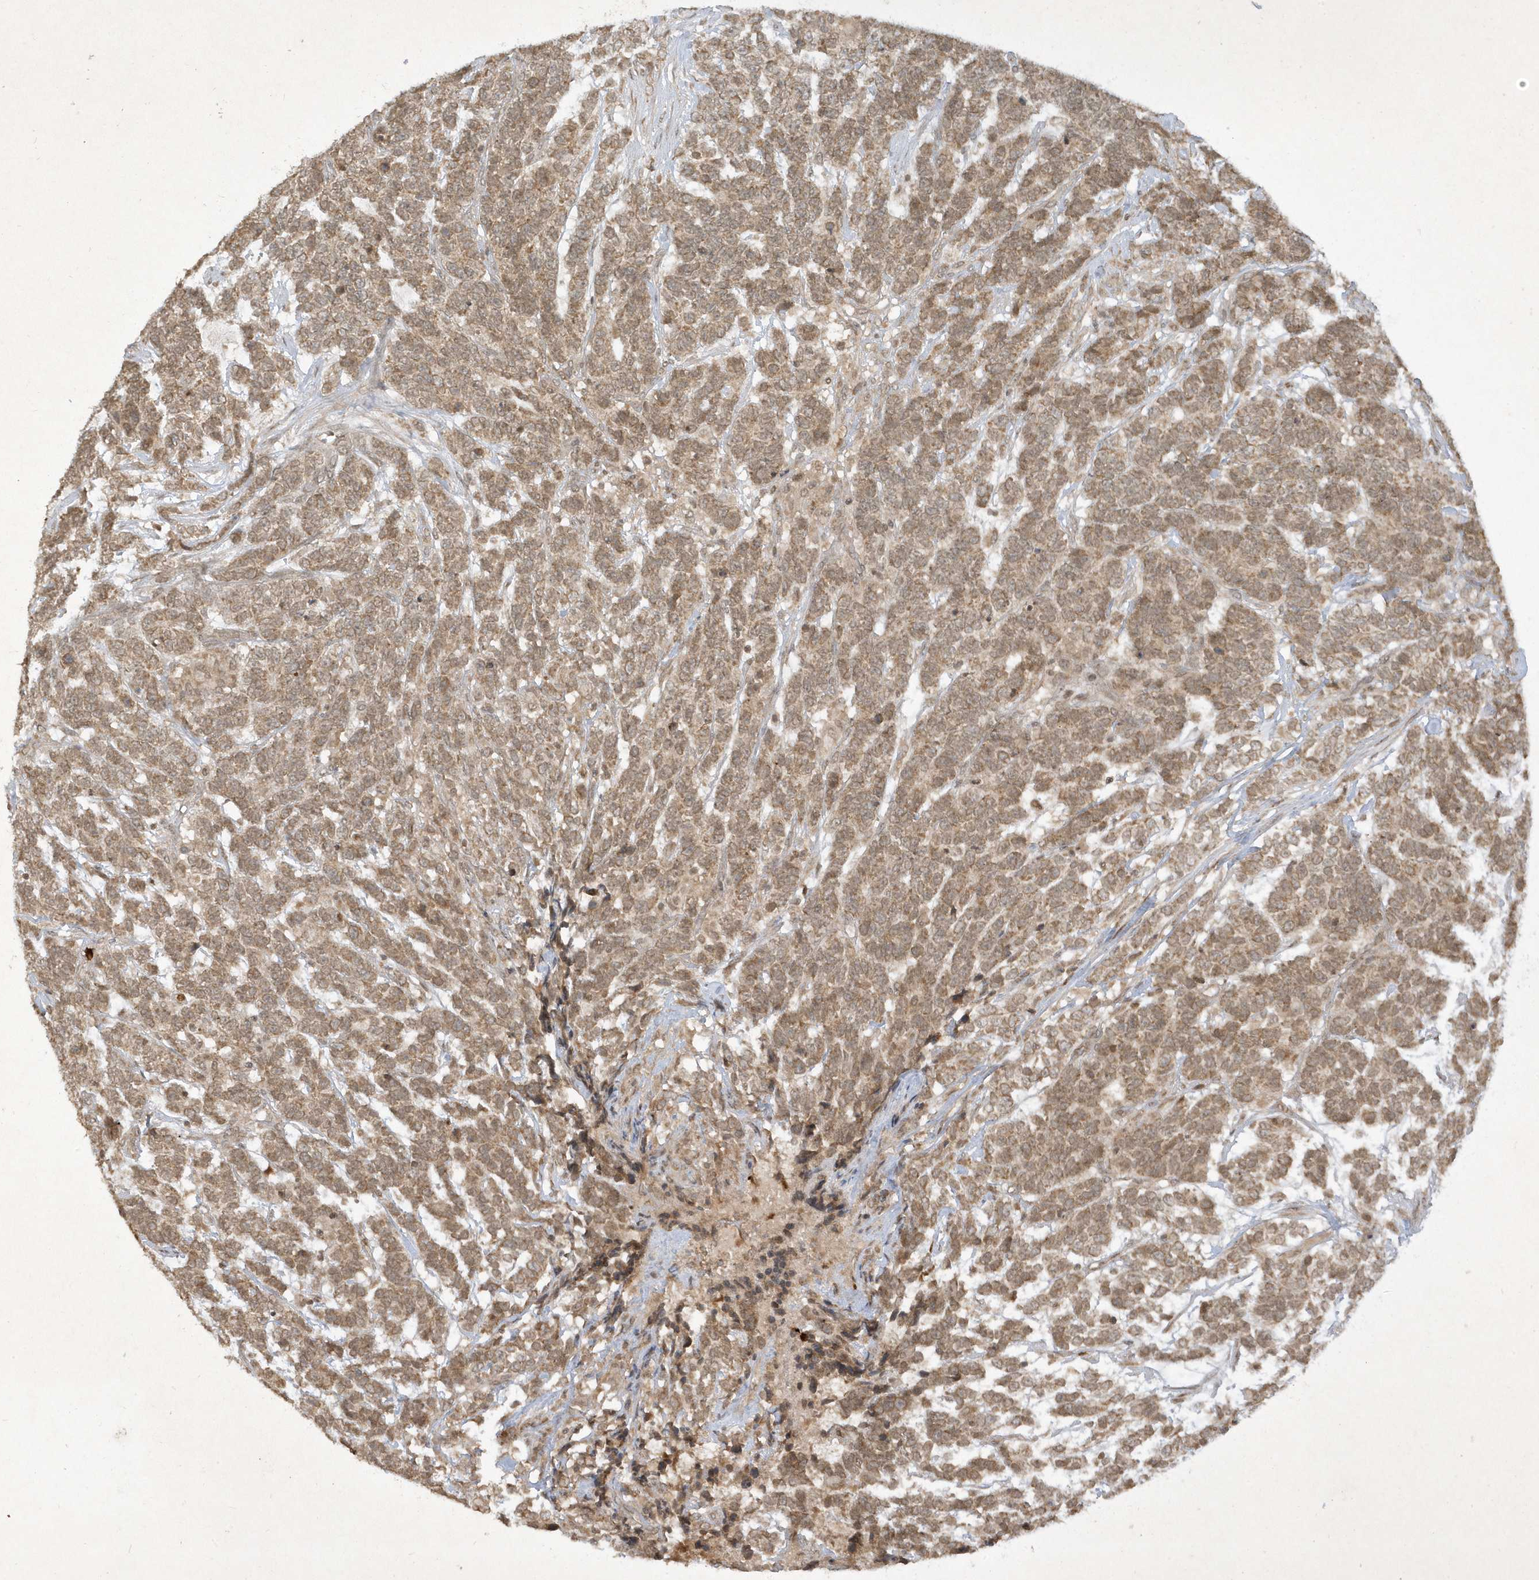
{"staining": {"intensity": "weak", "quantity": ">75%", "location": "cytoplasmic/membranous,nuclear"}, "tissue": "testis cancer", "cell_type": "Tumor cells", "image_type": "cancer", "snomed": [{"axis": "morphology", "description": "Carcinoma, Embryonal, NOS"}, {"axis": "topography", "description": "Testis"}], "caption": "Protein expression analysis of testis embryonal carcinoma displays weak cytoplasmic/membranous and nuclear positivity in about >75% of tumor cells. The staining is performed using DAB brown chromogen to label protein expression. The nuclei are counter-stained blue using hematoxylin.", "gene": "ZNF213", "patient": {"sex": "male", "age": 26}}